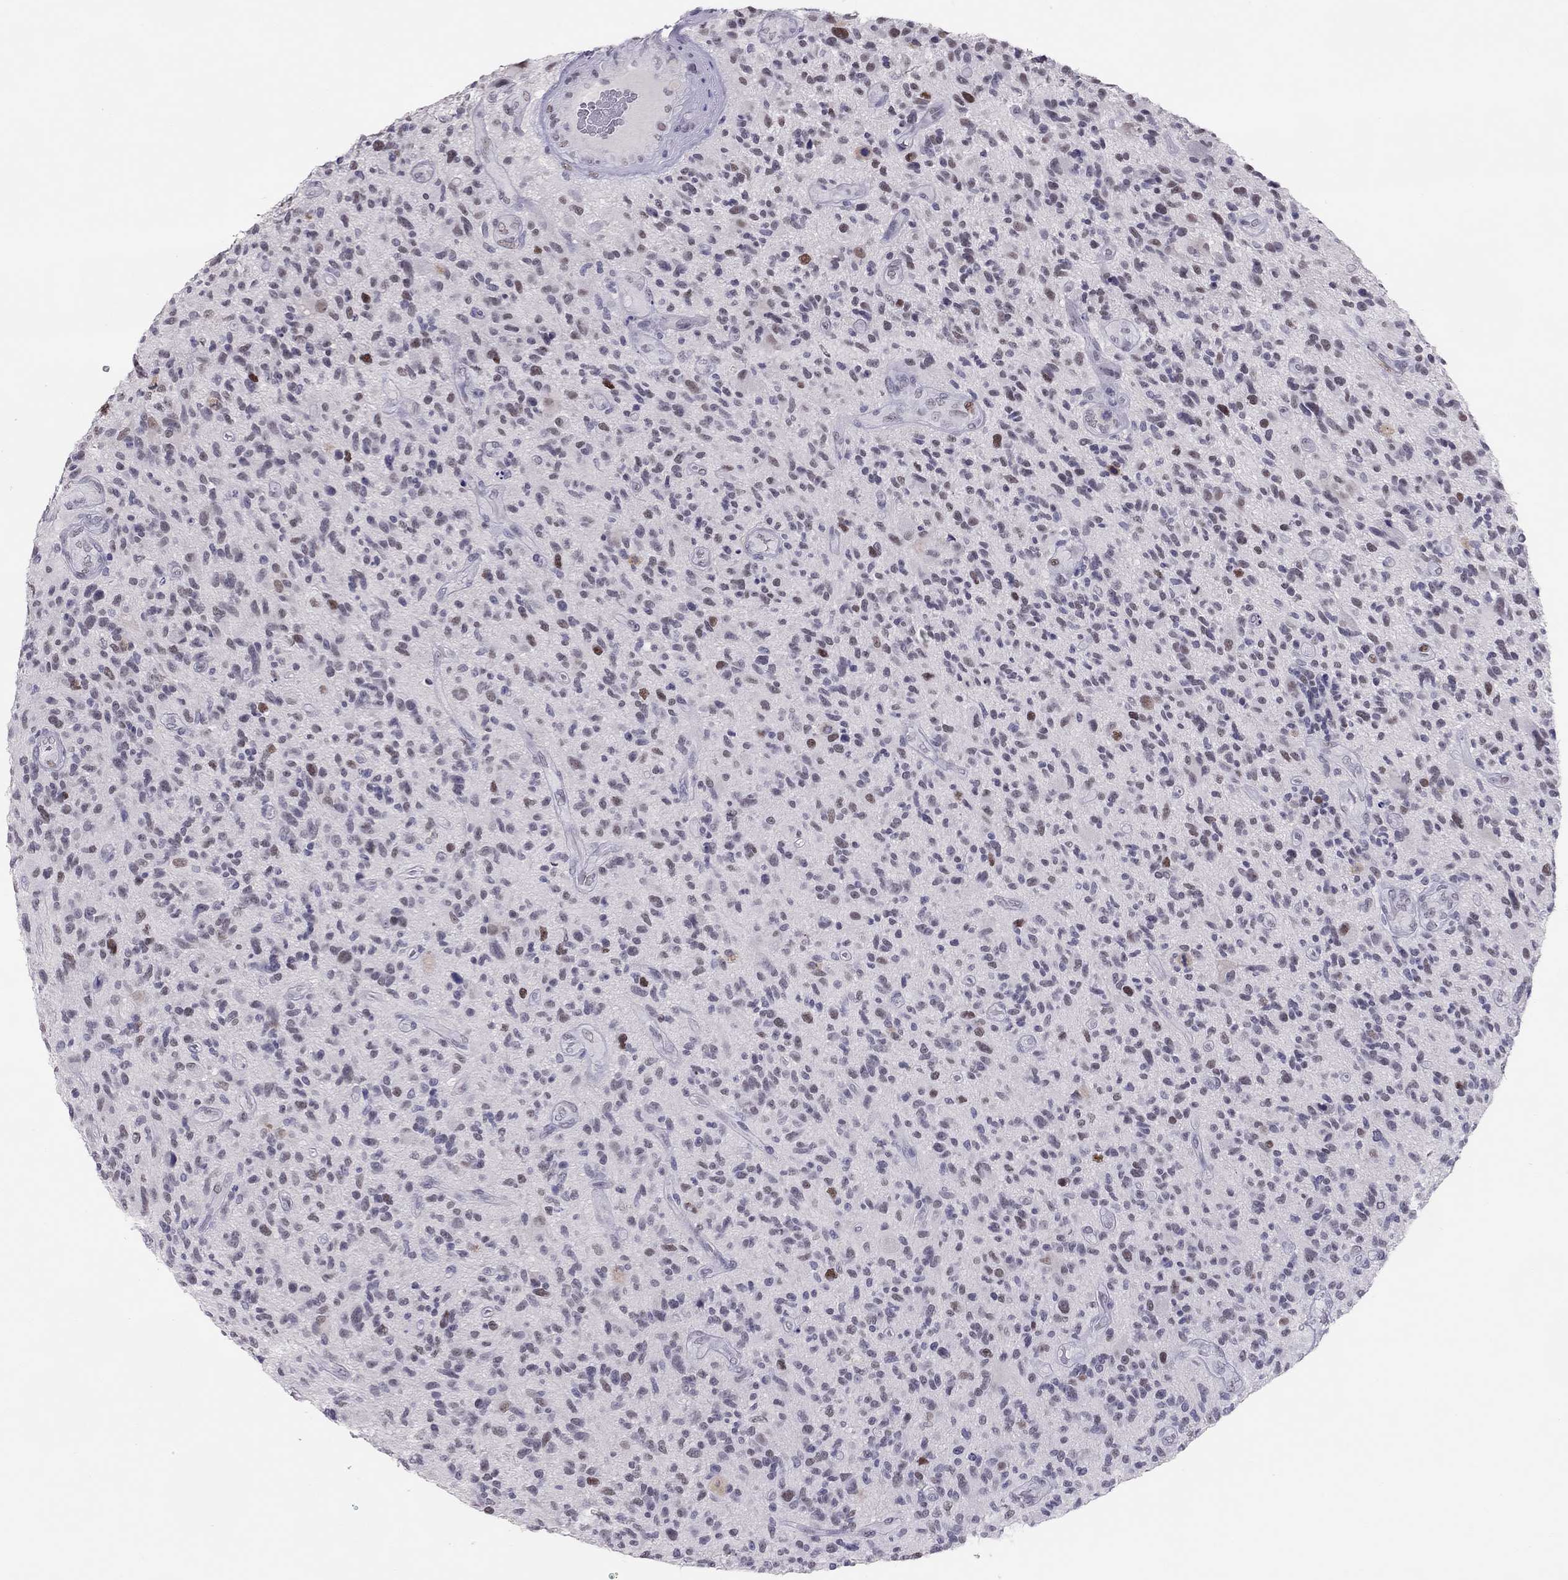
{"staining": {"intensity": "negative", "quantity": "none", "location": "none"}, "tissue": "glioma", "cell_type": "Tumor cells", "image_type": "cancer", "snomed": [{"axis": "morphology", "description": "Glioma, malignant, High grade"}, {"axis": "topography", "description": "Brain"}], "caption": "Immunohistochemistry (IHC) of malignant glioma (high-grade) reveals no expression in tumor cells.", "gene": "PHOX2A", "patient": {"sex": "male", "age": 47}}